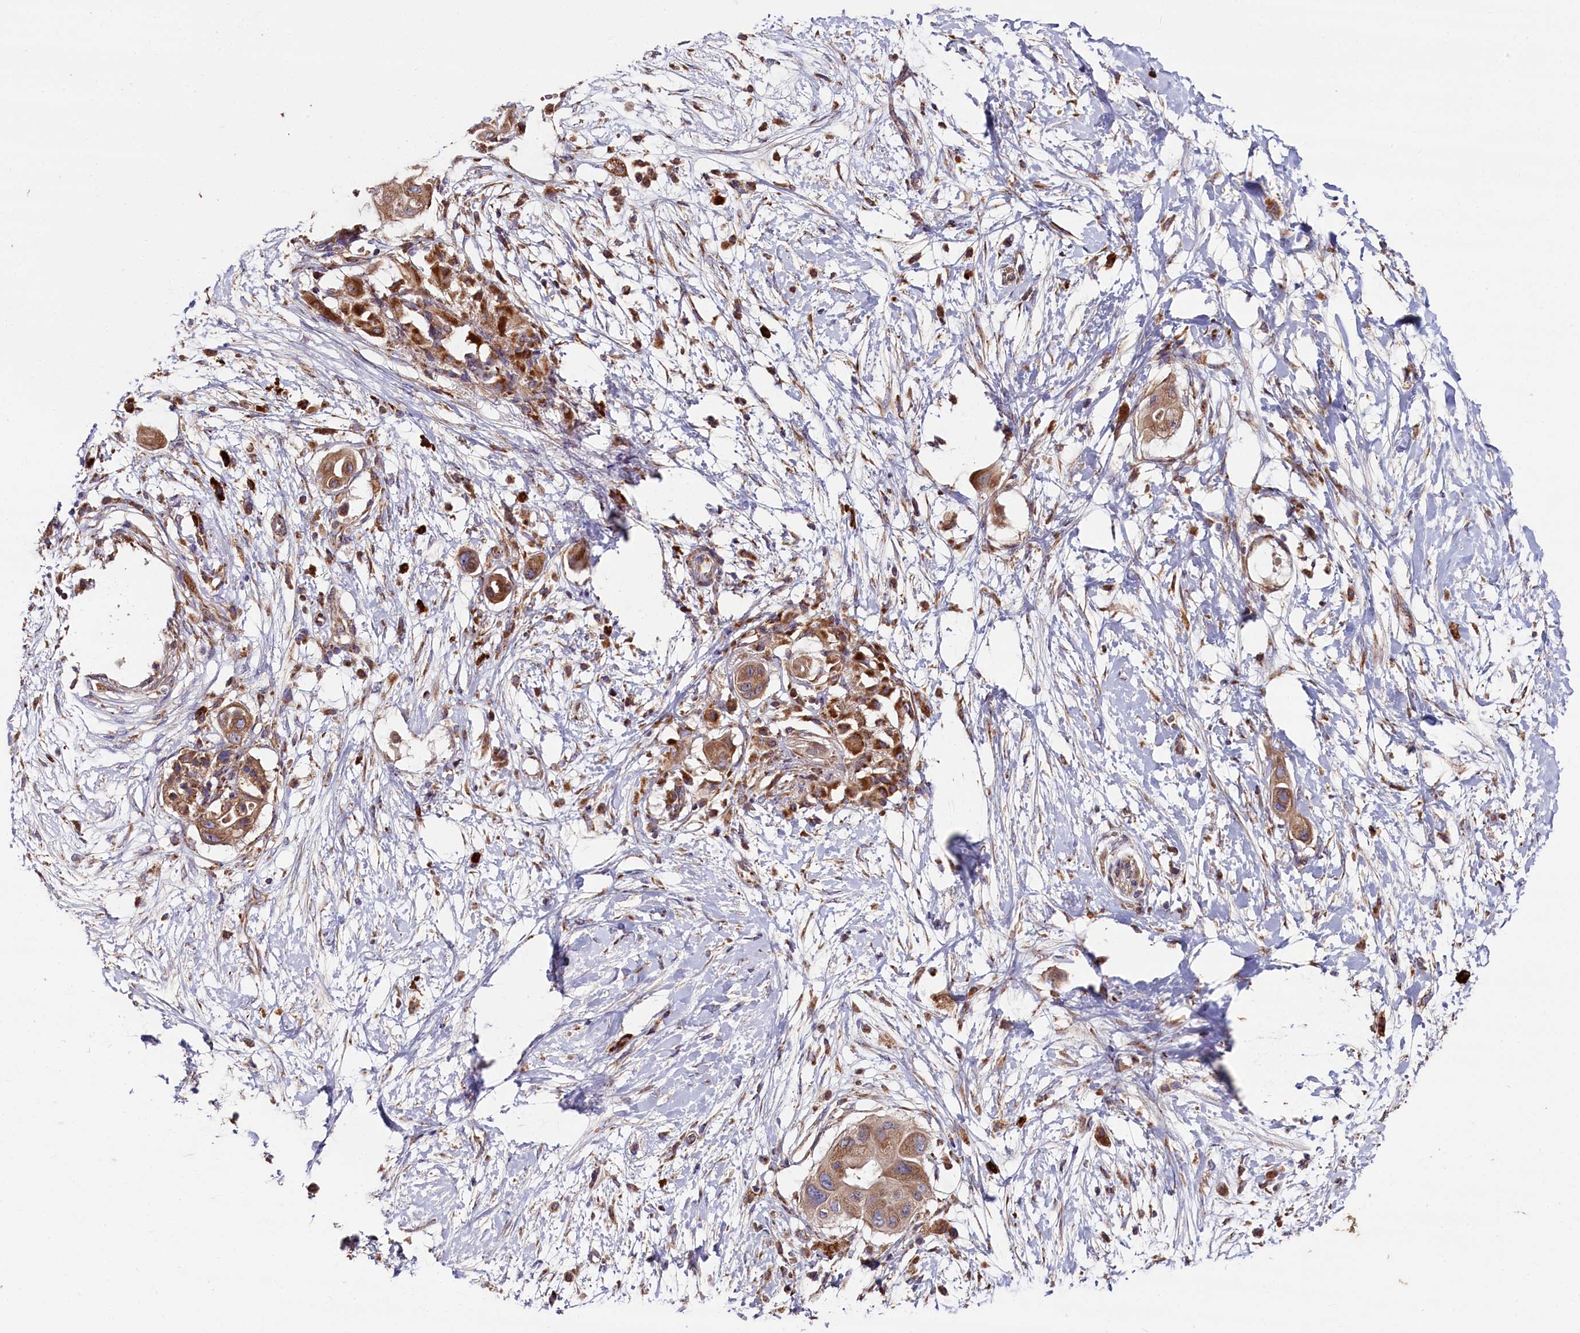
{"staining": {"intensity": "moderate", "quantity": ">75%", "location": "cytoplasmic/membranous"}, "tissue": "pancreatic cancer", "cell_type": "Tumor cells", "image_type": "cancer", "snomed": [{"axis": "morphology", "description": "Adenocarcinoma, NOS"}, {"axis": "topography", "description": "Pancreas"}], "caption": "Immunohistochemistry (IHC) photomicrograph of neoplastic tissue: human pancreatic cancer (adenocarcinoma) stained using immunohistochemistry (IHC) exhibits medium levels of moderate protein expression localized specifically in the cytoplasmic/membranous of tumor cells, appearing as a cytoplasmic/membranous brown color.", "gene": "ZSWIM1", "patient": {"sex": "male", "age": 68}}